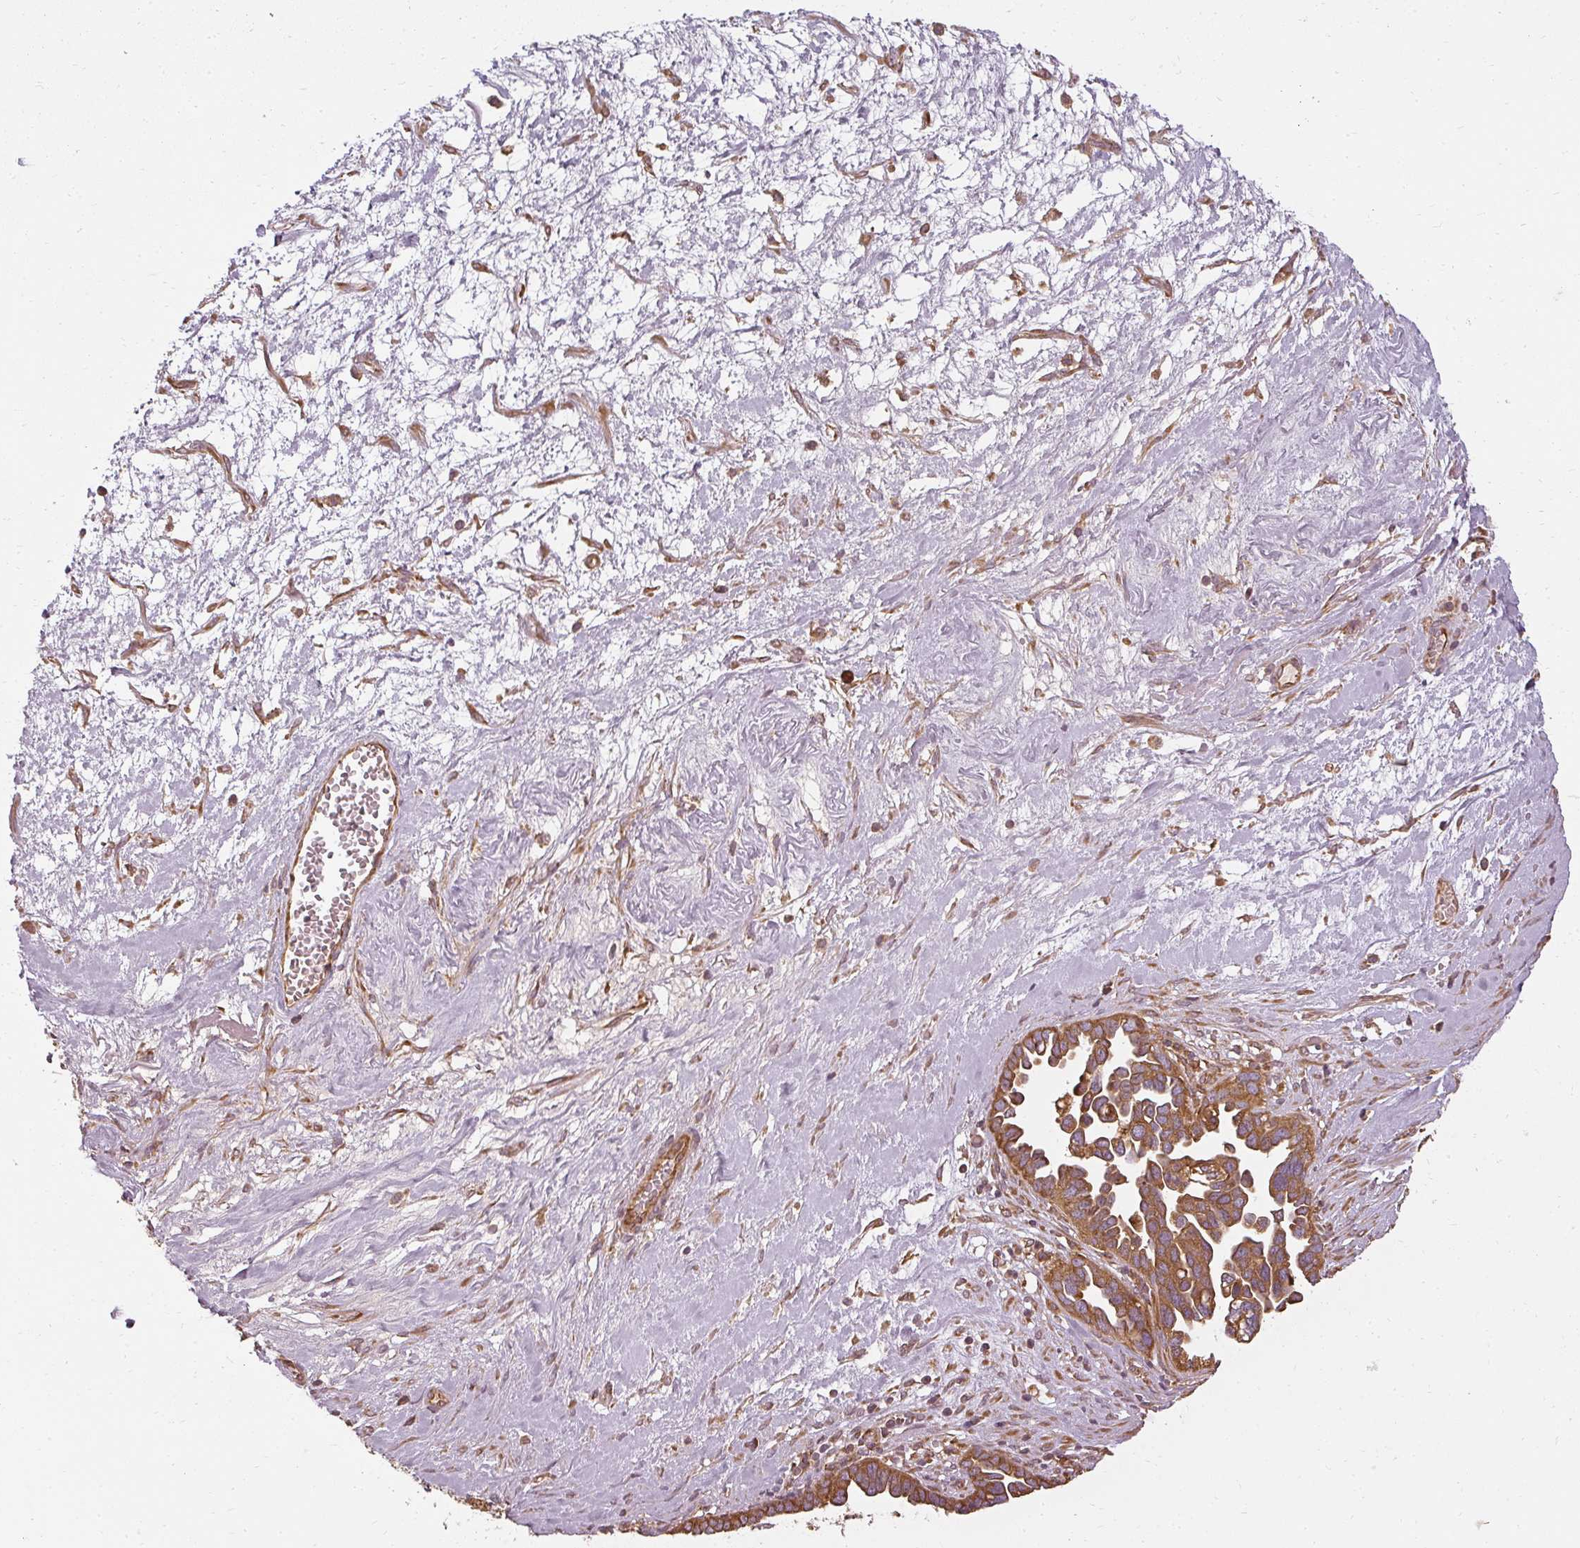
{"staining": {"intensity": "strong", "quantity": ">75%", "location": "cytoplasmic/membranous"}, "tissue": "ovarian cancer", "cell_type": "Tumor cells", "image_type": "cancer", "snomed": [{"axis": "morphology", "description": "Cystadenocarcinoma, serous, NOS"}, {"axis": "topography", "description": "Ovary"}], "caption": "Serous cystadenocarcinoma (ovarian) stained for a protein (brown) demonstrates strong cytoplasmic/membranous positive positivity in about >75% of tumor cells.", "gene": "RPL24", "patient": {"sex": "female", "age": 54}}